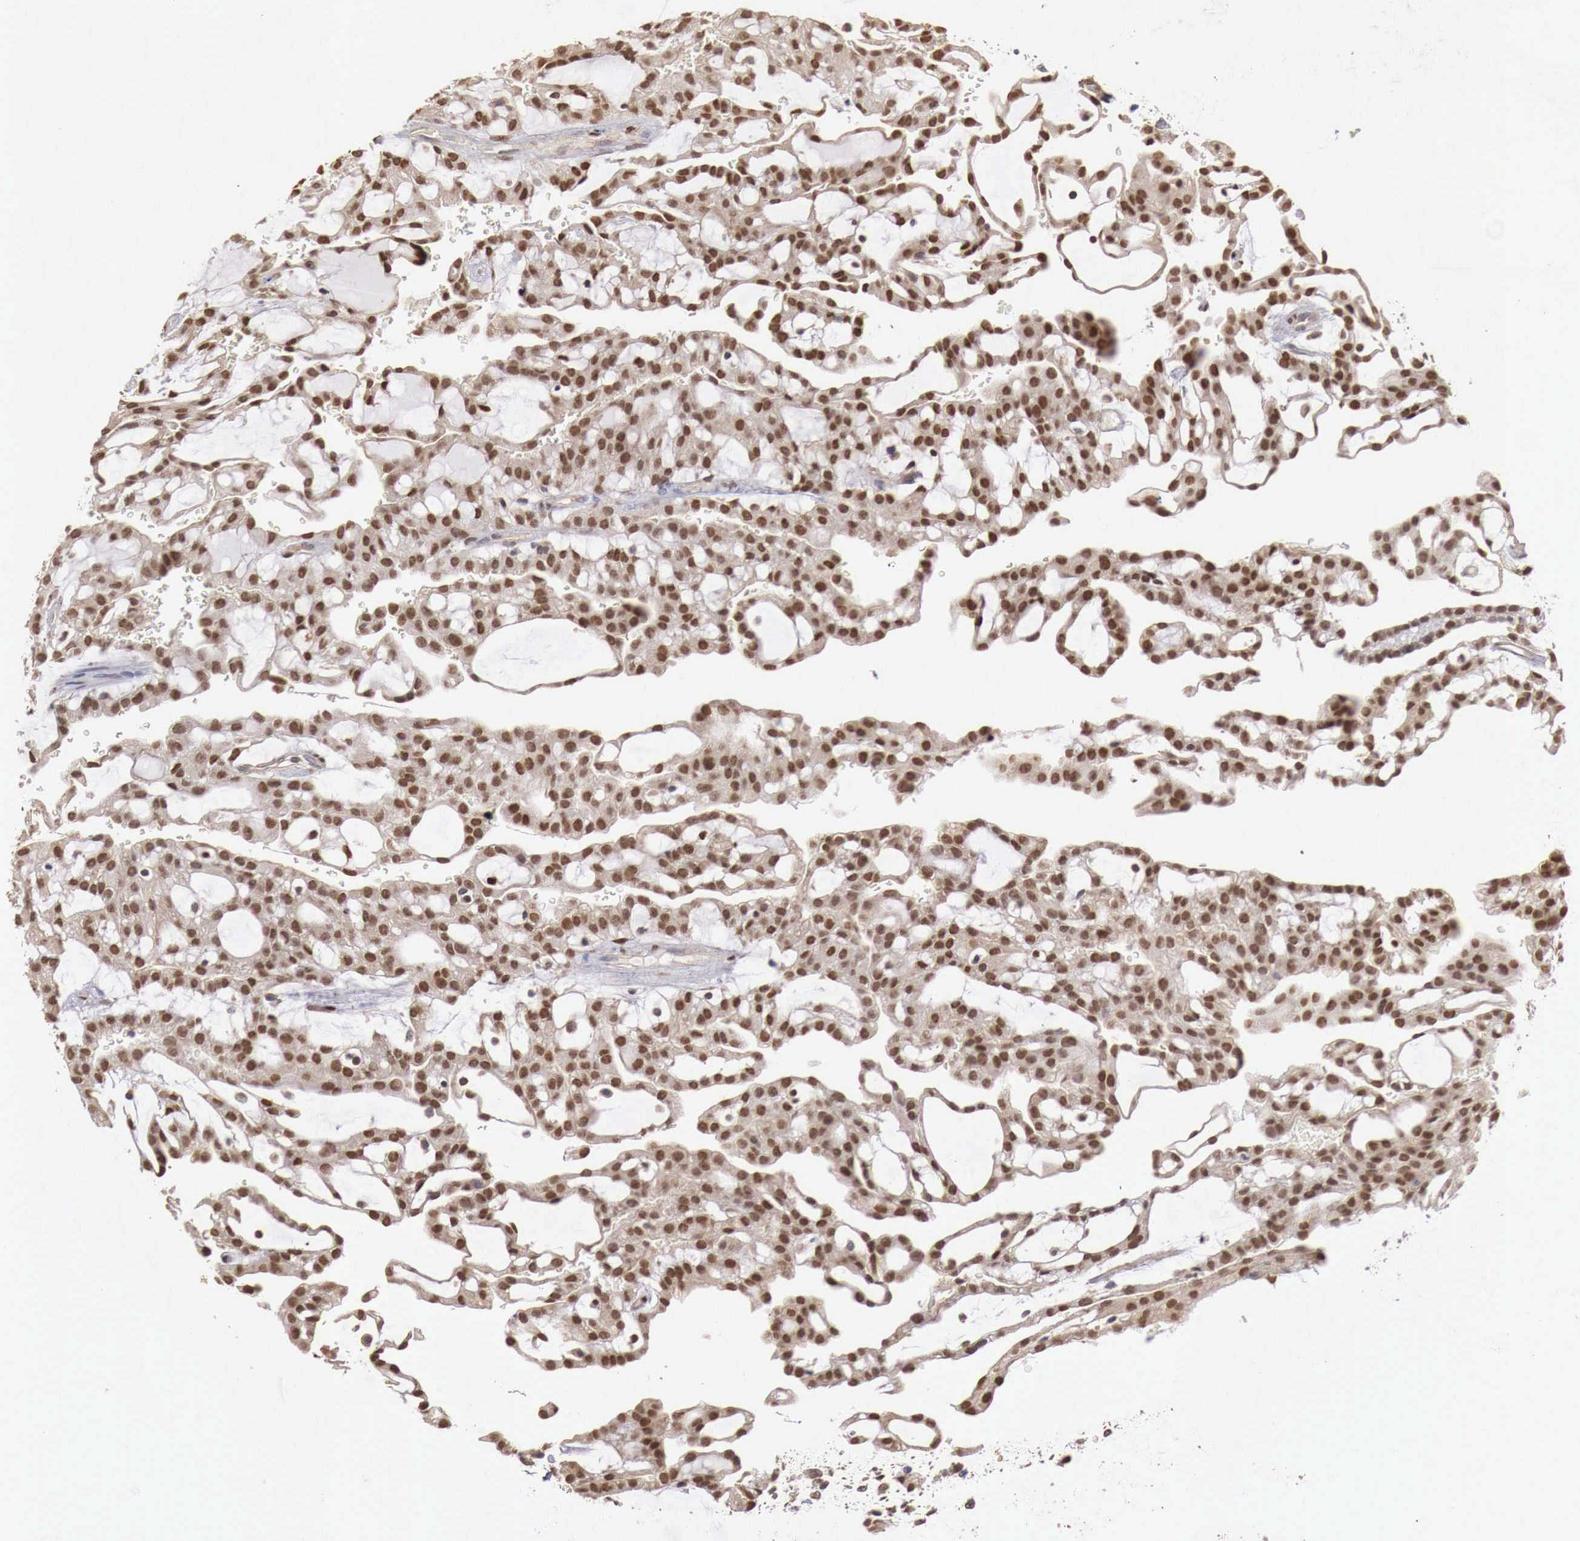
{"staining": {"intensity": "strong", "quantity": ">75%", "location": "nuclear"}, "tissue": "renal cancer", "cell_type": "Tumor cells", "image_type": "cancer", "snomed": [{"axis": "morphology", "description": "Adenocarcinoma, NOS"}, {"axis": "topography", "description": "Kidney"}], "caption": "A high amount of strong nuclear expression is present in approximately >75% of tumor cells in adenocarcinoma (renal) tissue.", "gene": "KHDRBS2", "patient": {"sex": "male", "age": 63}}